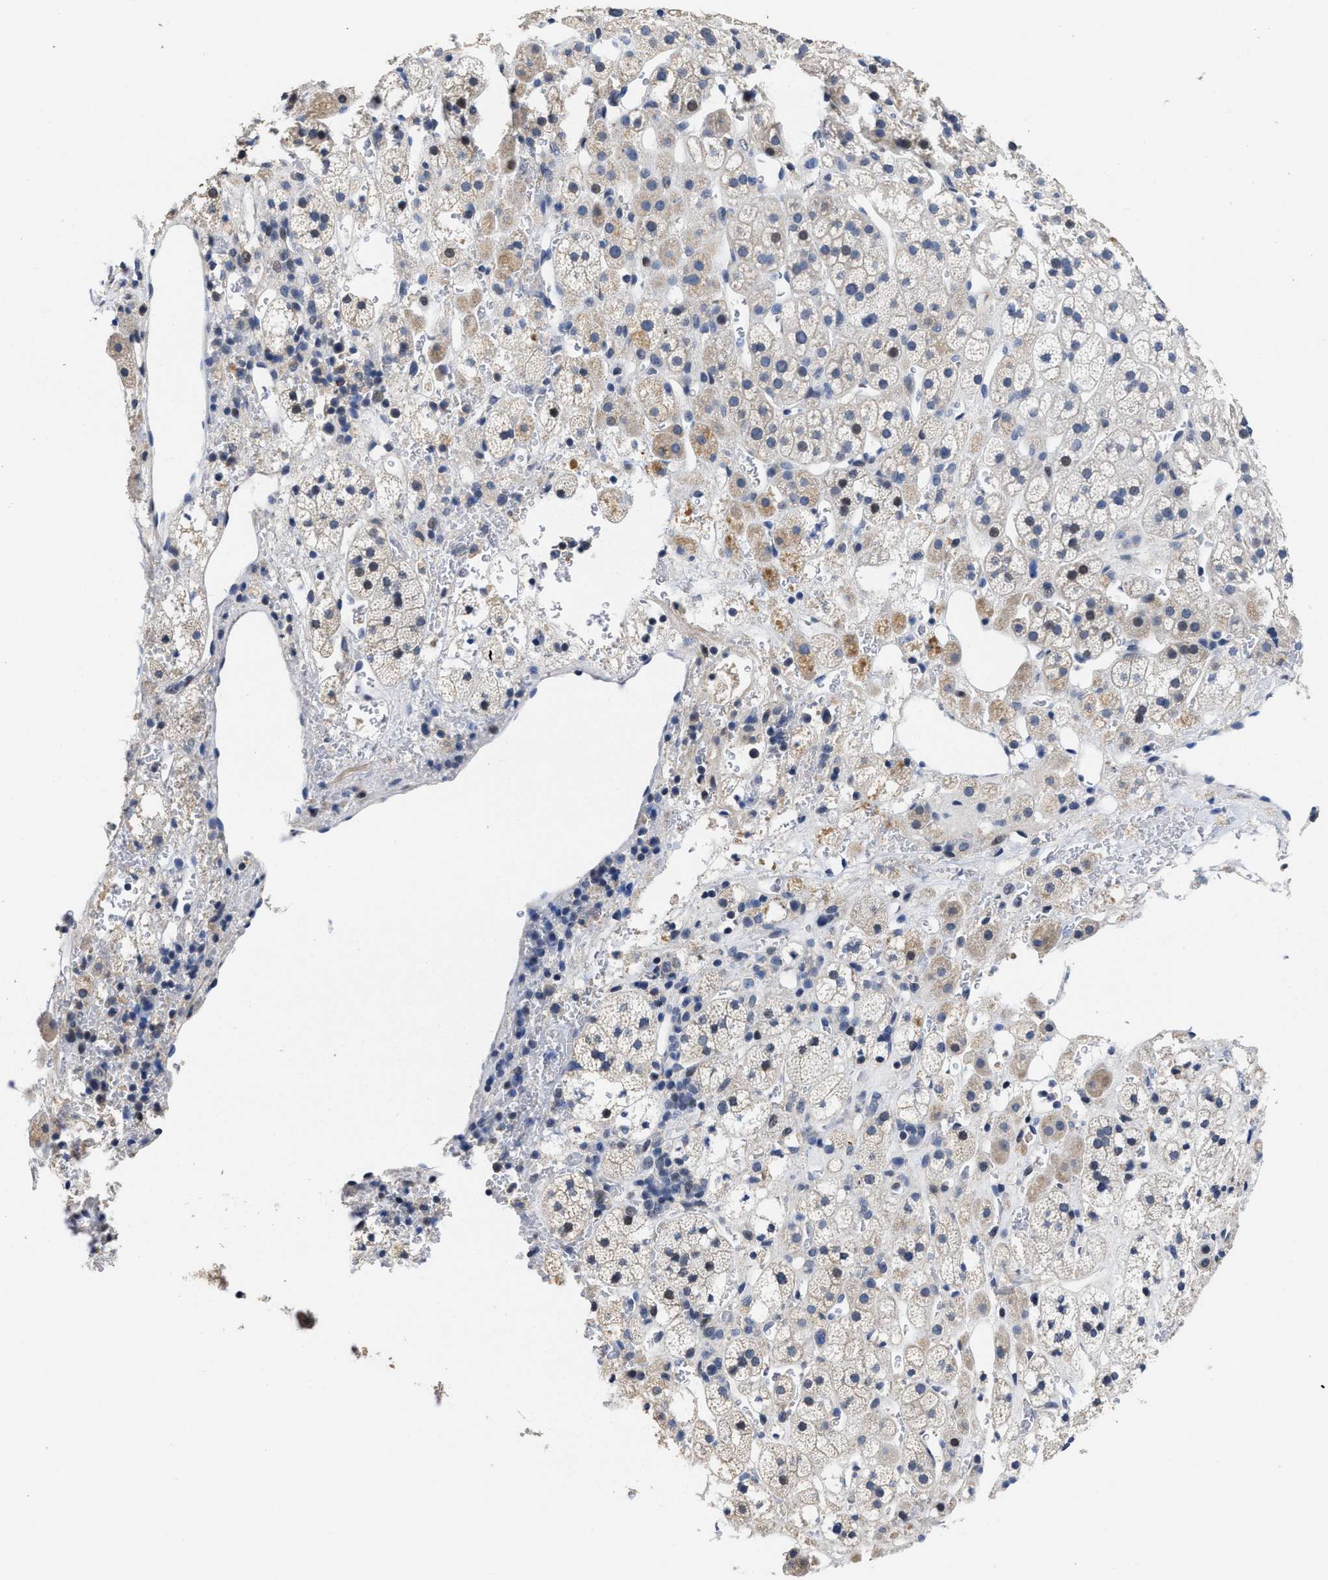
{"staining": {"intensity": "moderate", "quantity": "<25%", "location": "cytoplasmic/membranous"}, "tissue": "adrenal gland", "cell_type": "Glandular cells", "image_type": "normal", "snomed": [{"axis": "morphology", "description": "Normal tissue, NOS"}, {"axis": "topography", "description": "Adrenal gland"}], "caption": "Immunohistochemistry of unremarkable adrenal gland shows low levels of moderate cytoplasmic/membranous positivity in approximately <25% of glandular cells. The staining was performed using DAB to visualize the protein expression in brown, while the nuclei were stained in blue with hematoxylin (Magnification: 20x).", "gene": "ZFAT", "patient": {"sex": "male", "age": 56}}